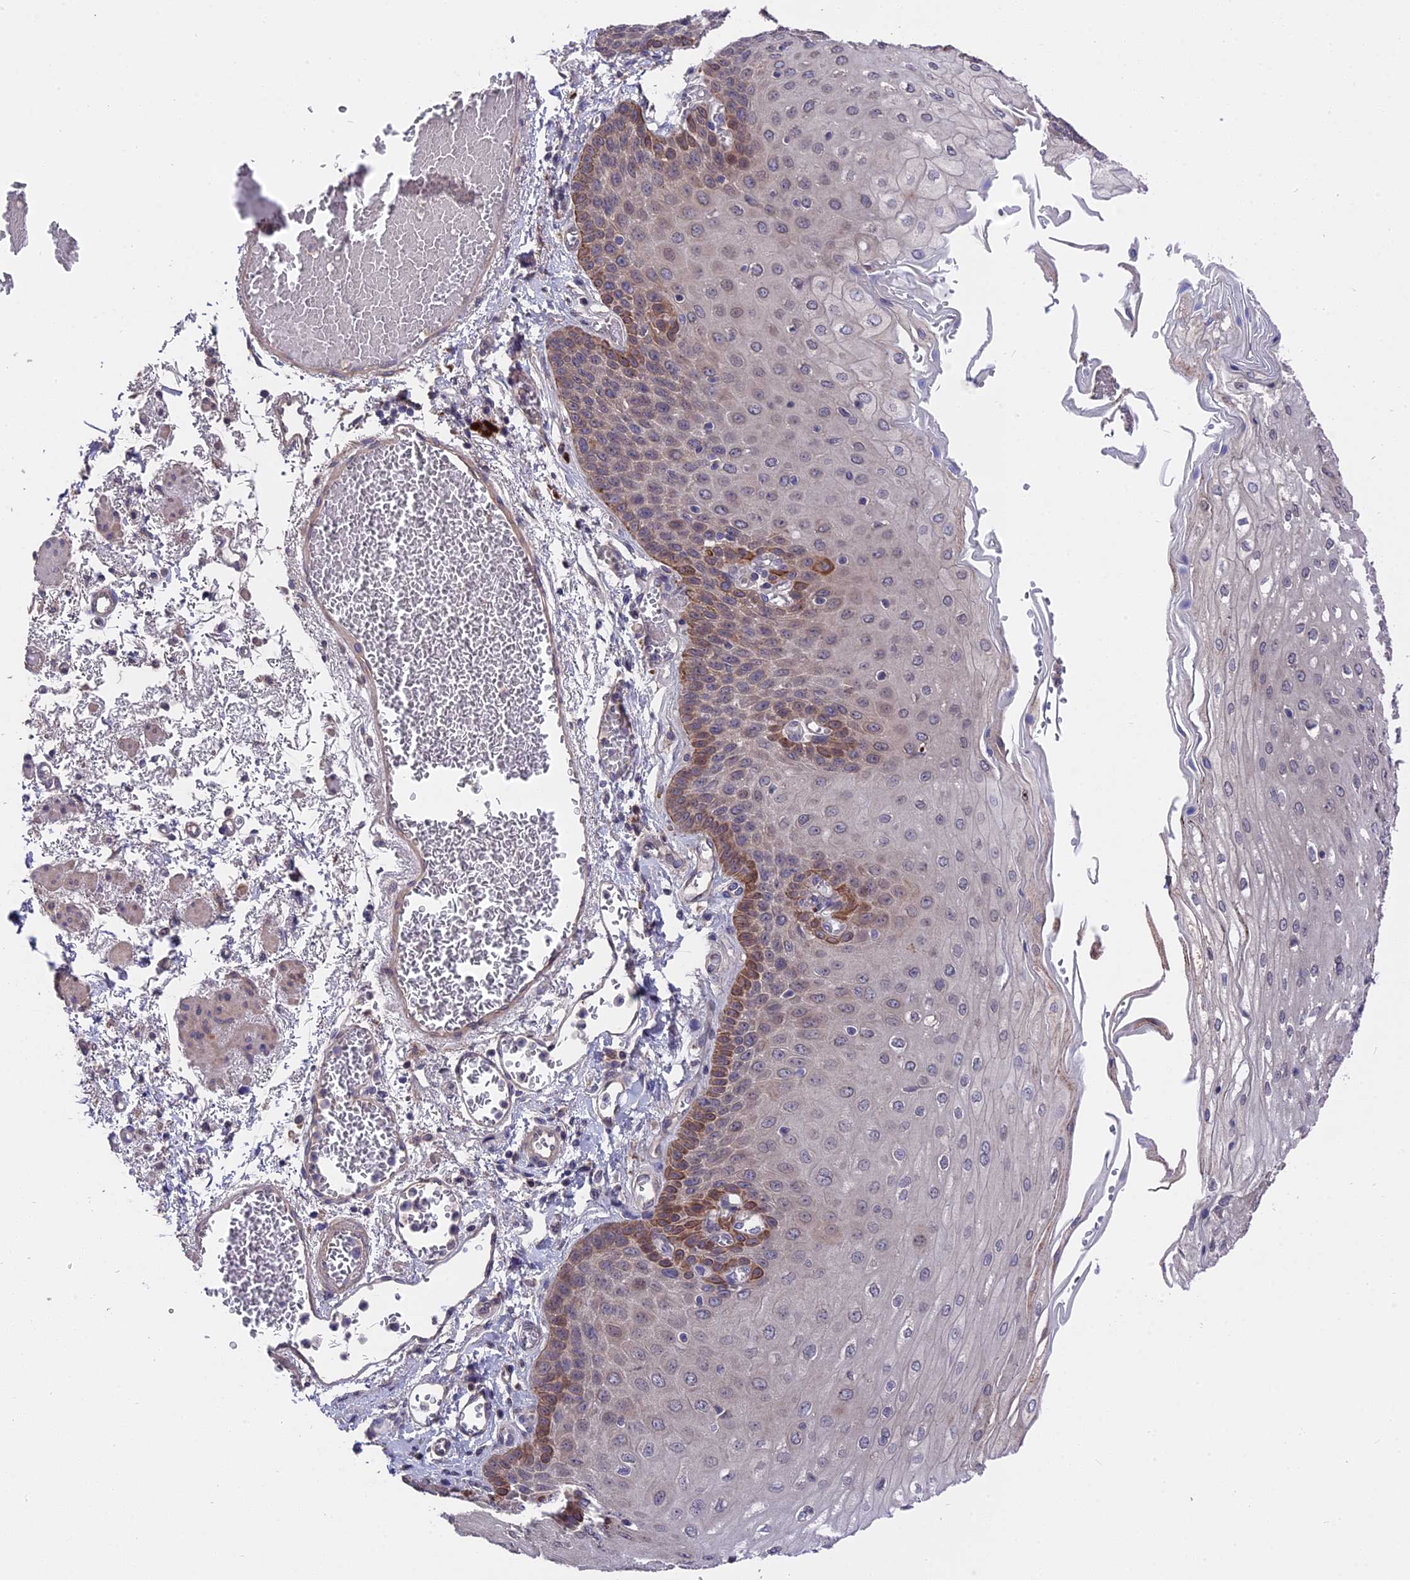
{"staining": {"intensity": "moderate", "quantity": "25%-75%", "location": "cytoplasmic/membranous"}, "tissue": "esophagus", "cell_type": "Squamous epithelial cells", "image_type": "normal", "snomed": [{"axis": "morphology", "description": "Normal tissue, NOS"}, {"axis": "topography", "description": "Esophagus"}], "caption": "Brown immunohistochemical staining in normal esophagus demonstrates moderate cytoplasmic/membranous expression in approximately 25%-75% of squamous epithelial cells.", "gene": "ZCCHC2", "patient": {"sex": "male", "age": 81}}